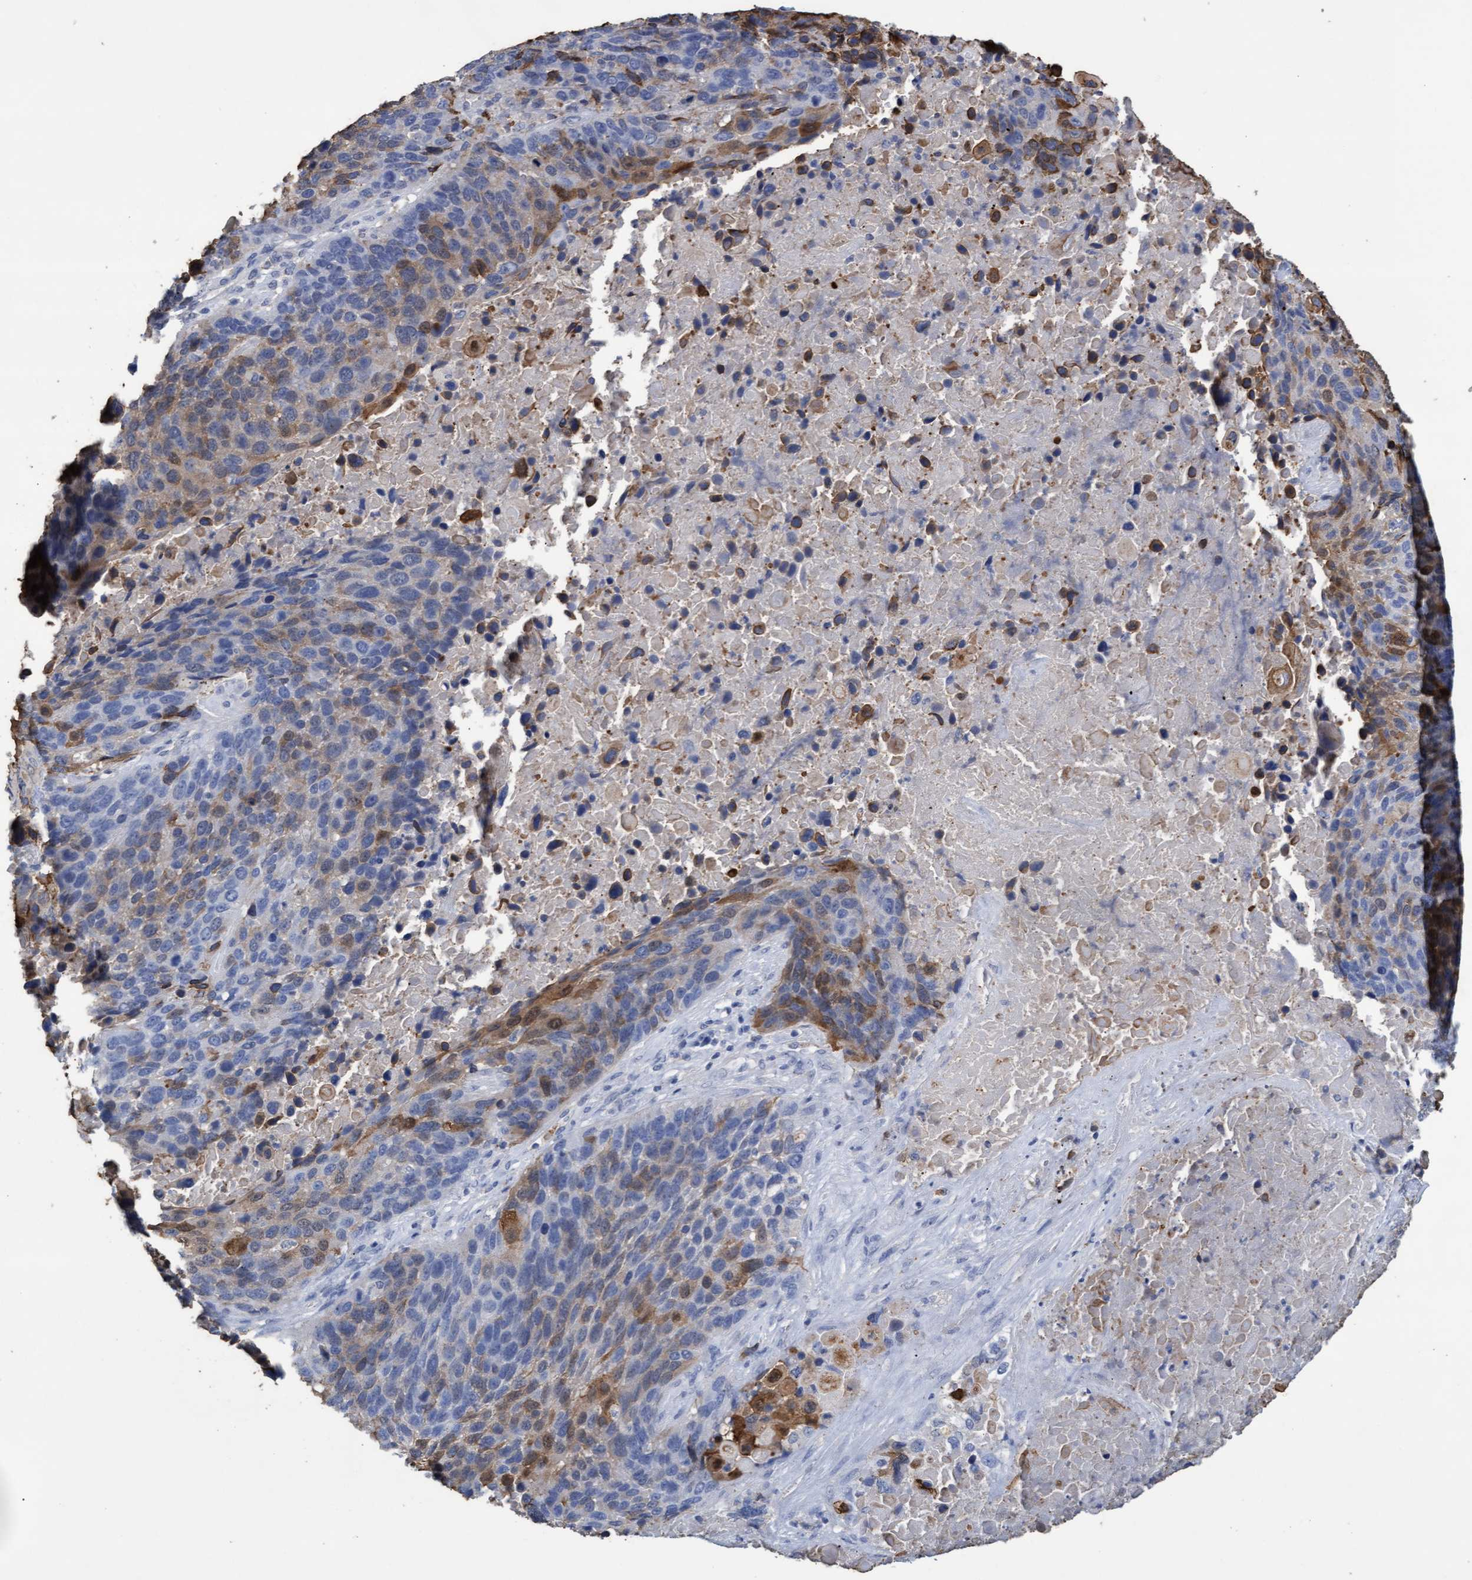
{"staining": {"intensity": "moderate", "quantity": "25%-75%", "location": "cytoplasmic/membranous,nuclear"}, "tissue": "lung cancer", "cell_type": "Tumor cells", "image_type": "cancer", "snomed": [{"axis": "morphology", "description": "Squamous cell carcinoma, NOS"}, {"axis": "topography", "description": "Lung"}], "caption": "A micrograph of lung cancer (squamous cell carcinoma) stained for a protein reveals moderate cytoplasmic/membranous and nuclear brown staining in tumor cells.", "gene": "GPR39", "patient": {"sex": "male", "age": 66}}